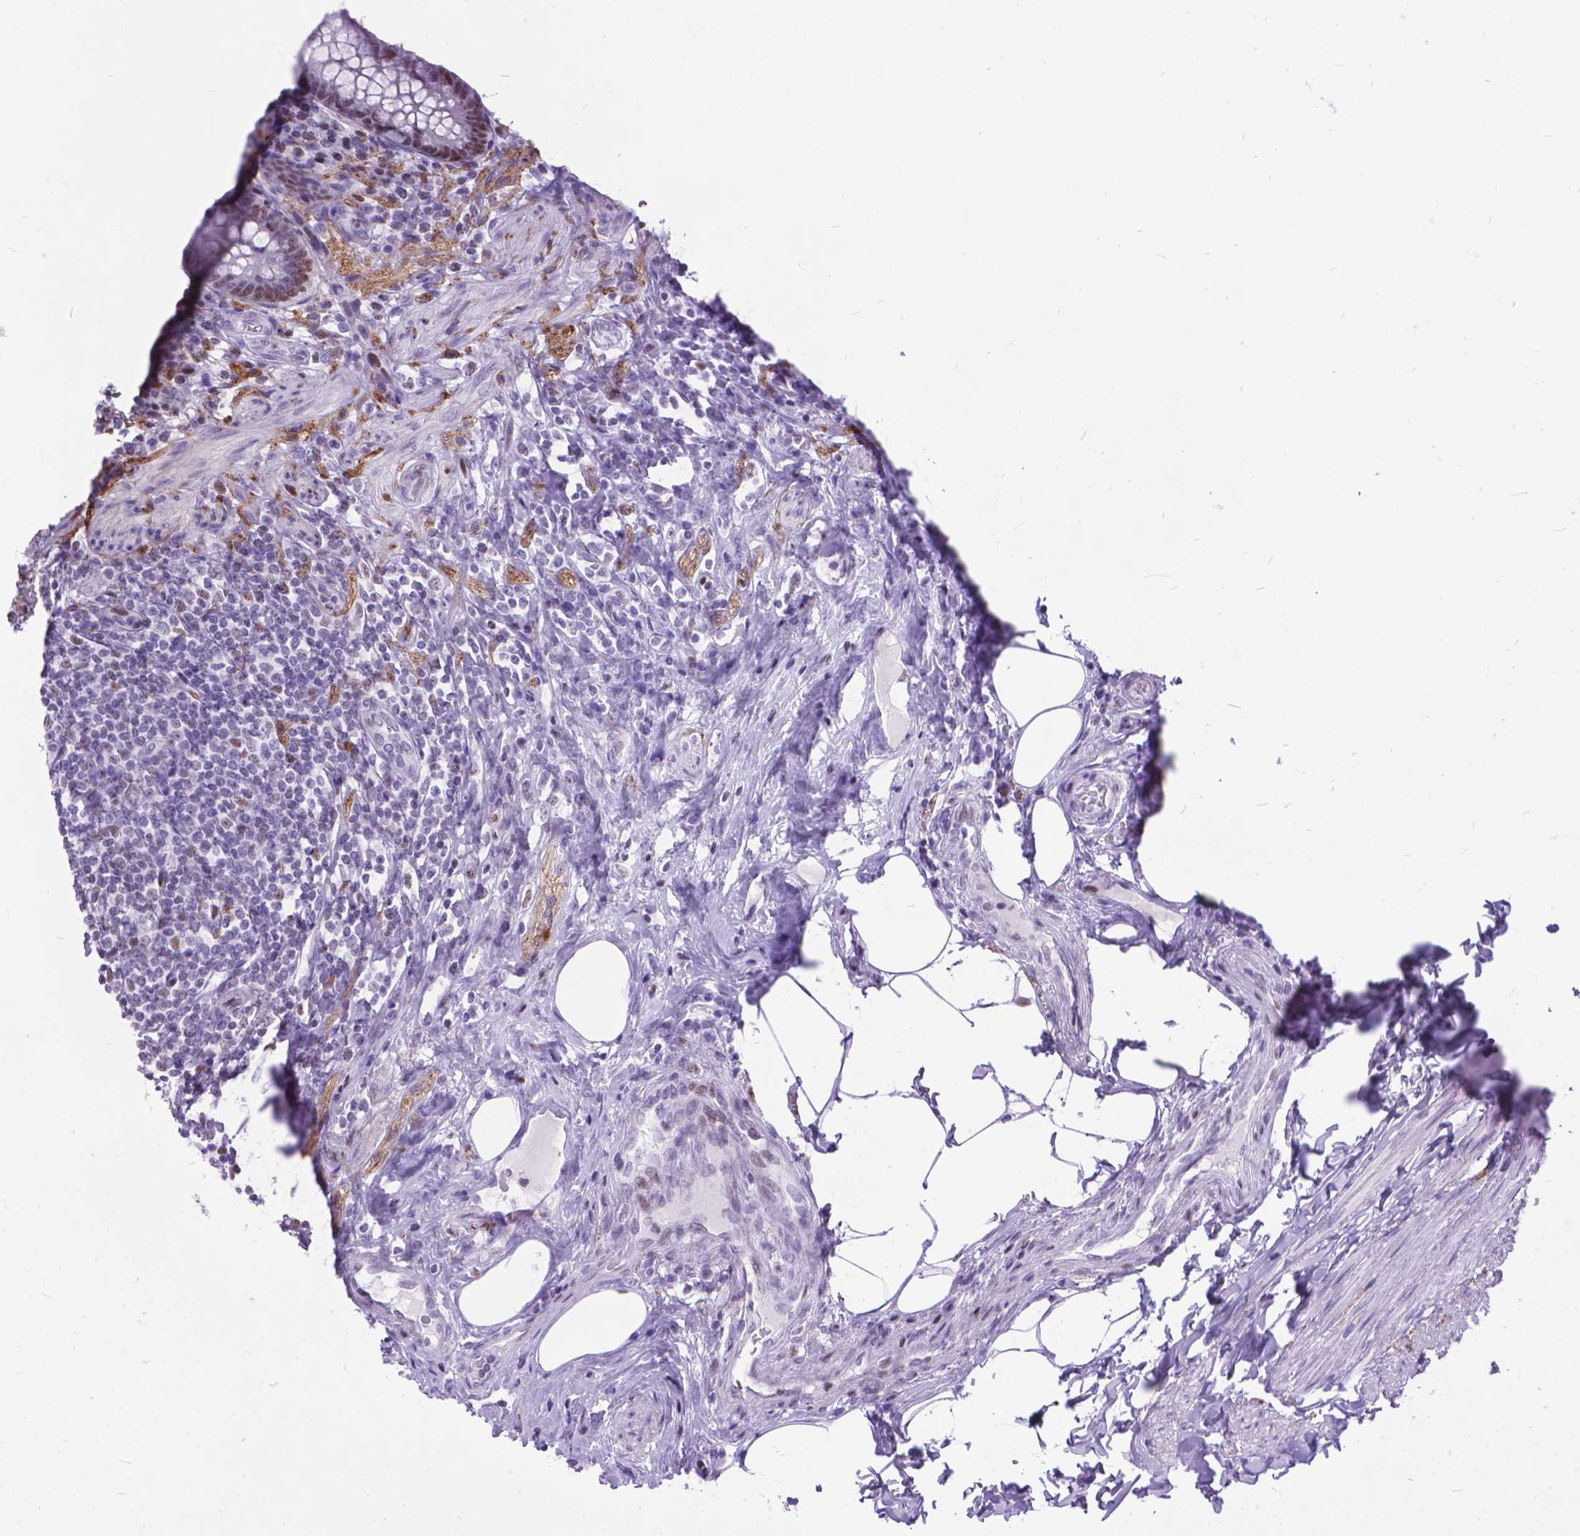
{"staining": {"intensity": "moderate", "quantity": "<25%", "location": "nuclear"}, "tissue": "appendix", "cell_type": "Glandular cells", "image_type": "normal", "snomed": [{"axis": "morphology", "description": "Normal tissue, NOS"}, {"axis": "topography", "description": "Appendix"}], "caption": "A brown stain labels moderate nuclear expression of a protein in glandular cells of unremarkable appendix.", "gene": "POLE4", "patient": {"sex": "male", "age": 47}}